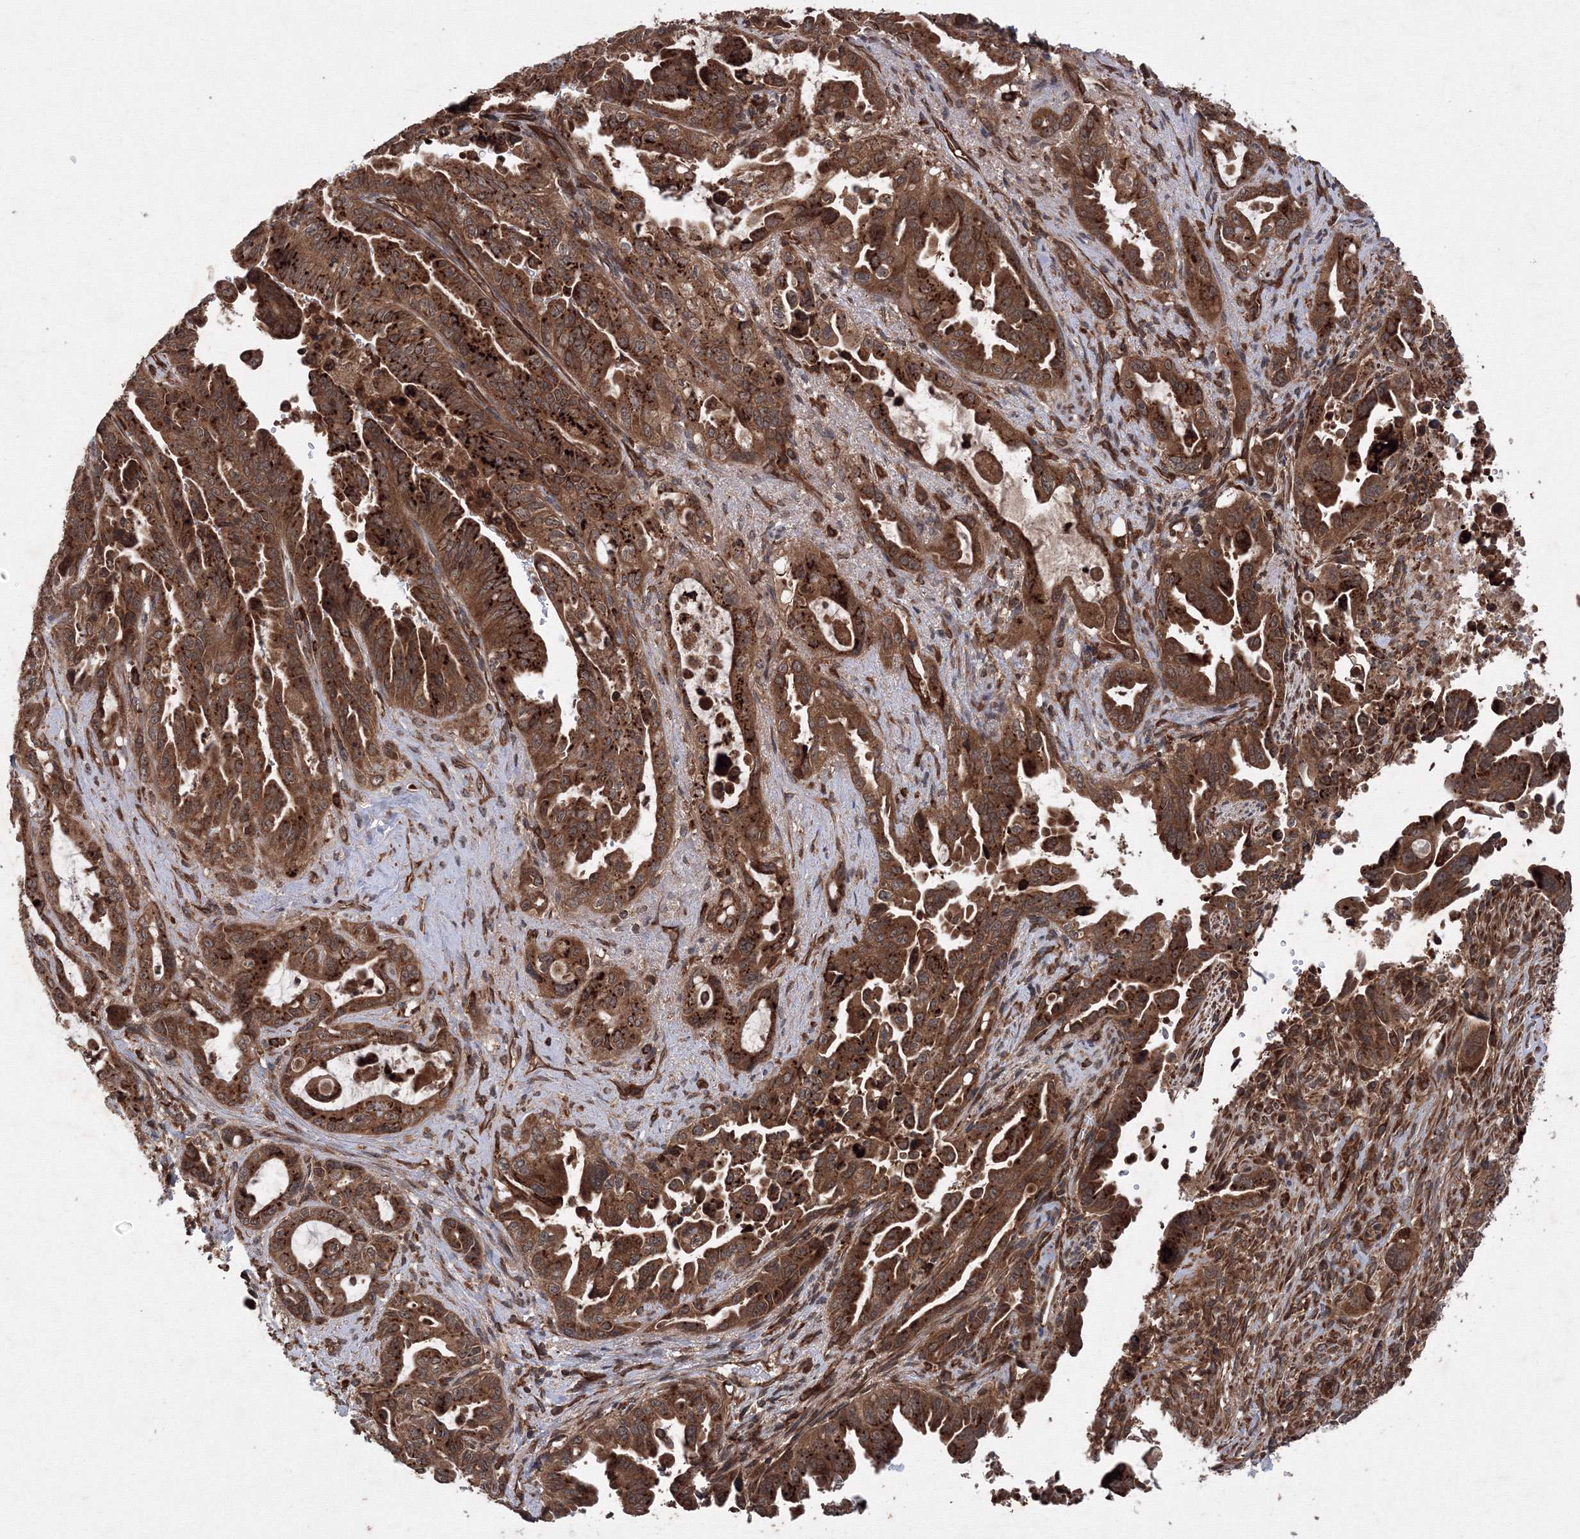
{"staining": {"intensity": "strong", "quantity": ">75%", "location": "cytoplasmic/membranous"}, "tissue": "pancreatic cancer", "cell_type": "Tumor cells", "image_type": "cancer", "snomed": [{"axis": "morphology", "description": "Adenocarcinoma, NOS"}, {"axis": "topography", "description": "Pancreas"}], "caption": "Immunohistochemistry (IHC) image of pancreatic cancer (adenocarcinoma) stained for a protein (brown), which exhibits high levels of strong cytoplasmic/membranous staining in approximately >75% of tumor cells.", "gene": "ATG3", "patient": {"sex": "male", "age": 70}}